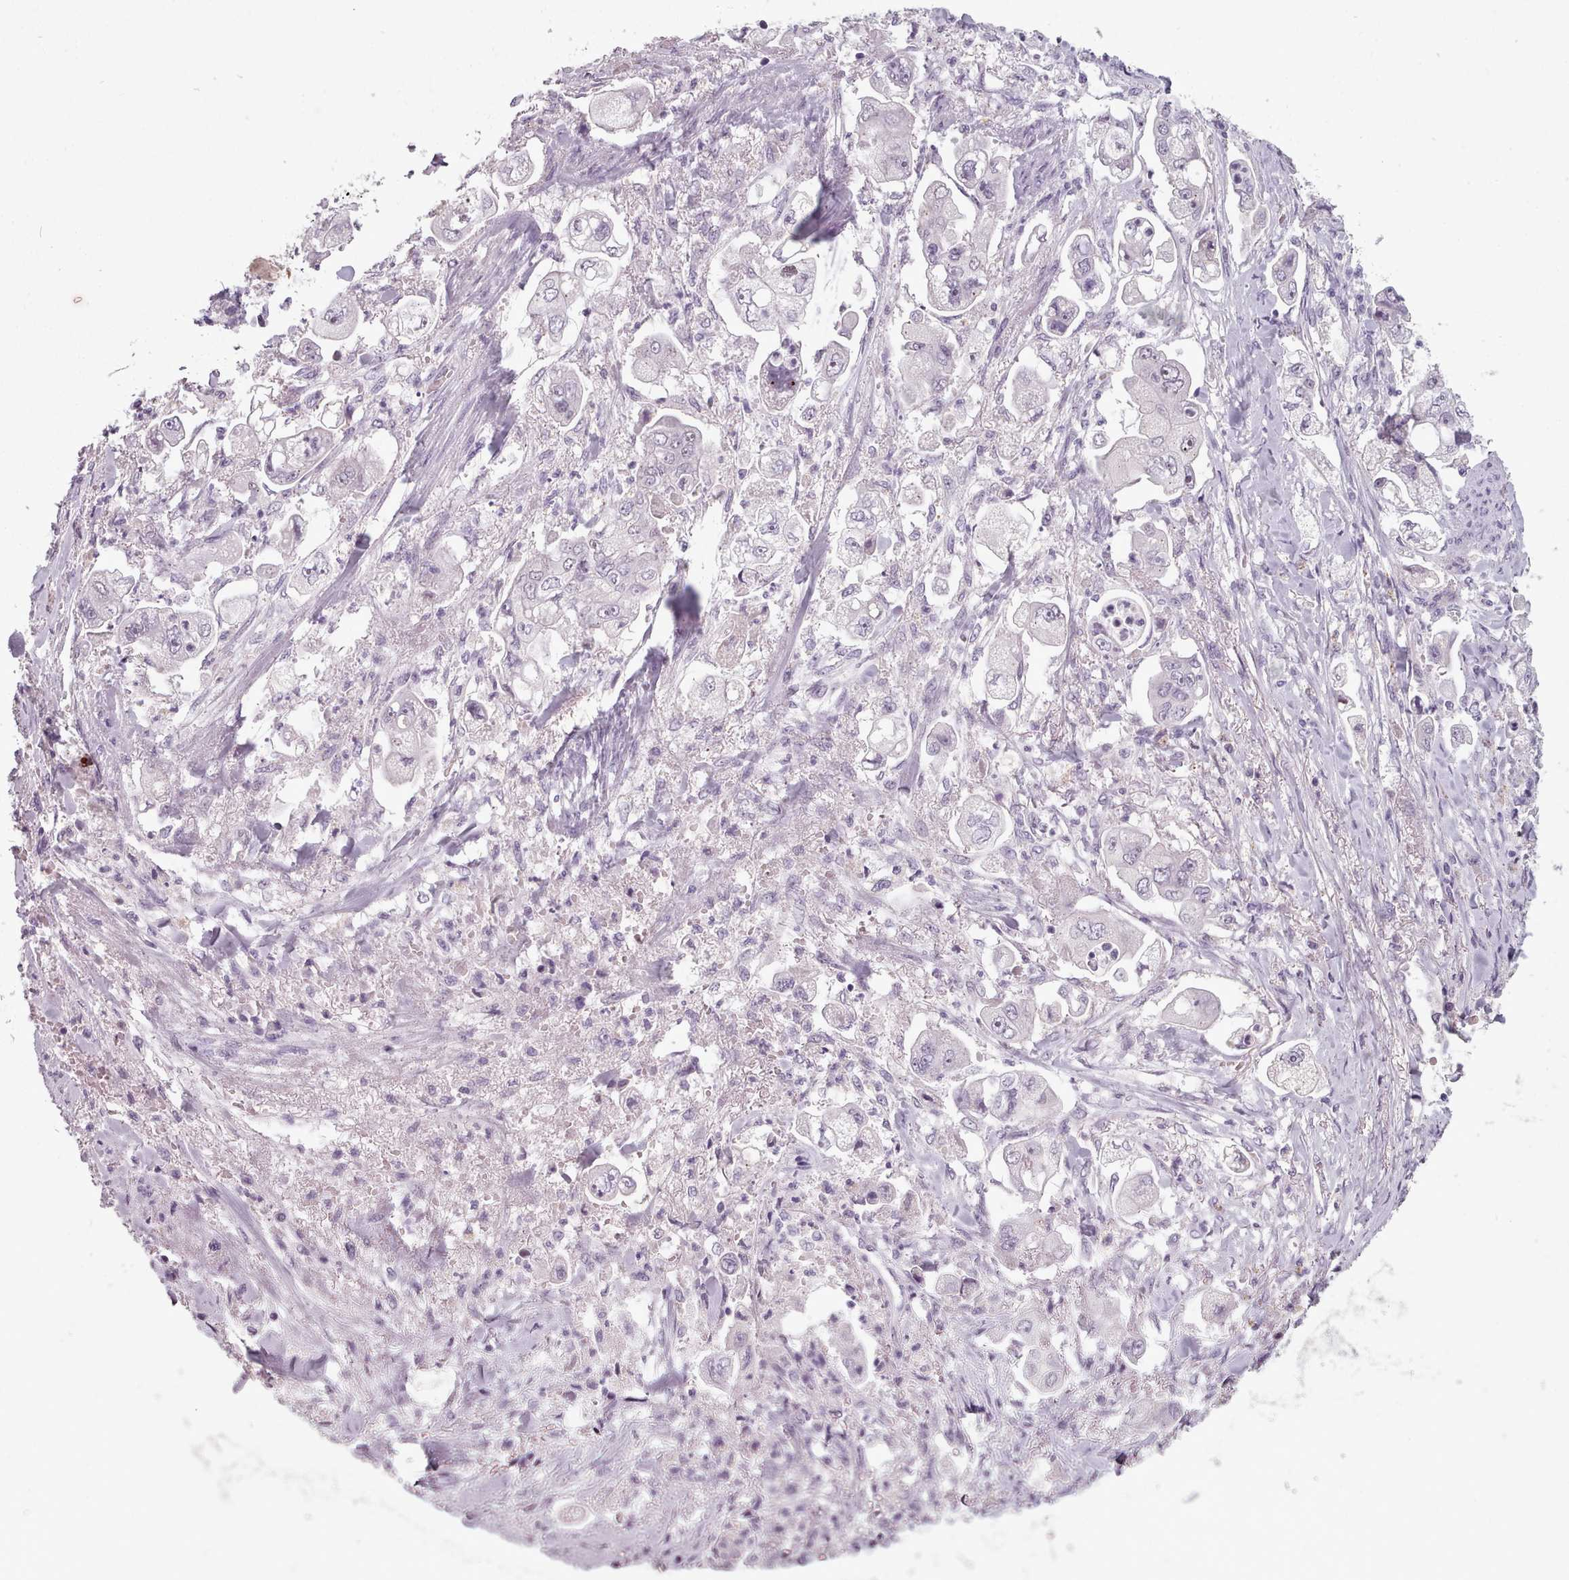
{"staining": {"intensity": "negative", "quantity": "none", "location": "none"}, "tissue": "stomach cancer", "cell_type": "Tumor cells", "image_type": "cancer", "snomed": [{"axis": "morphology", "description": "Adenocarcinoma, NOS"}, {"axis": "topography", "description": "Stomach"}], "caption": "This is a micrograph of immunohistochemistry staining of stomach cancer (adenocarcinoma), which shows no expression in tumor cells.", "gene": "PBX4", "patient": {"sex": "male", "age": 62}}